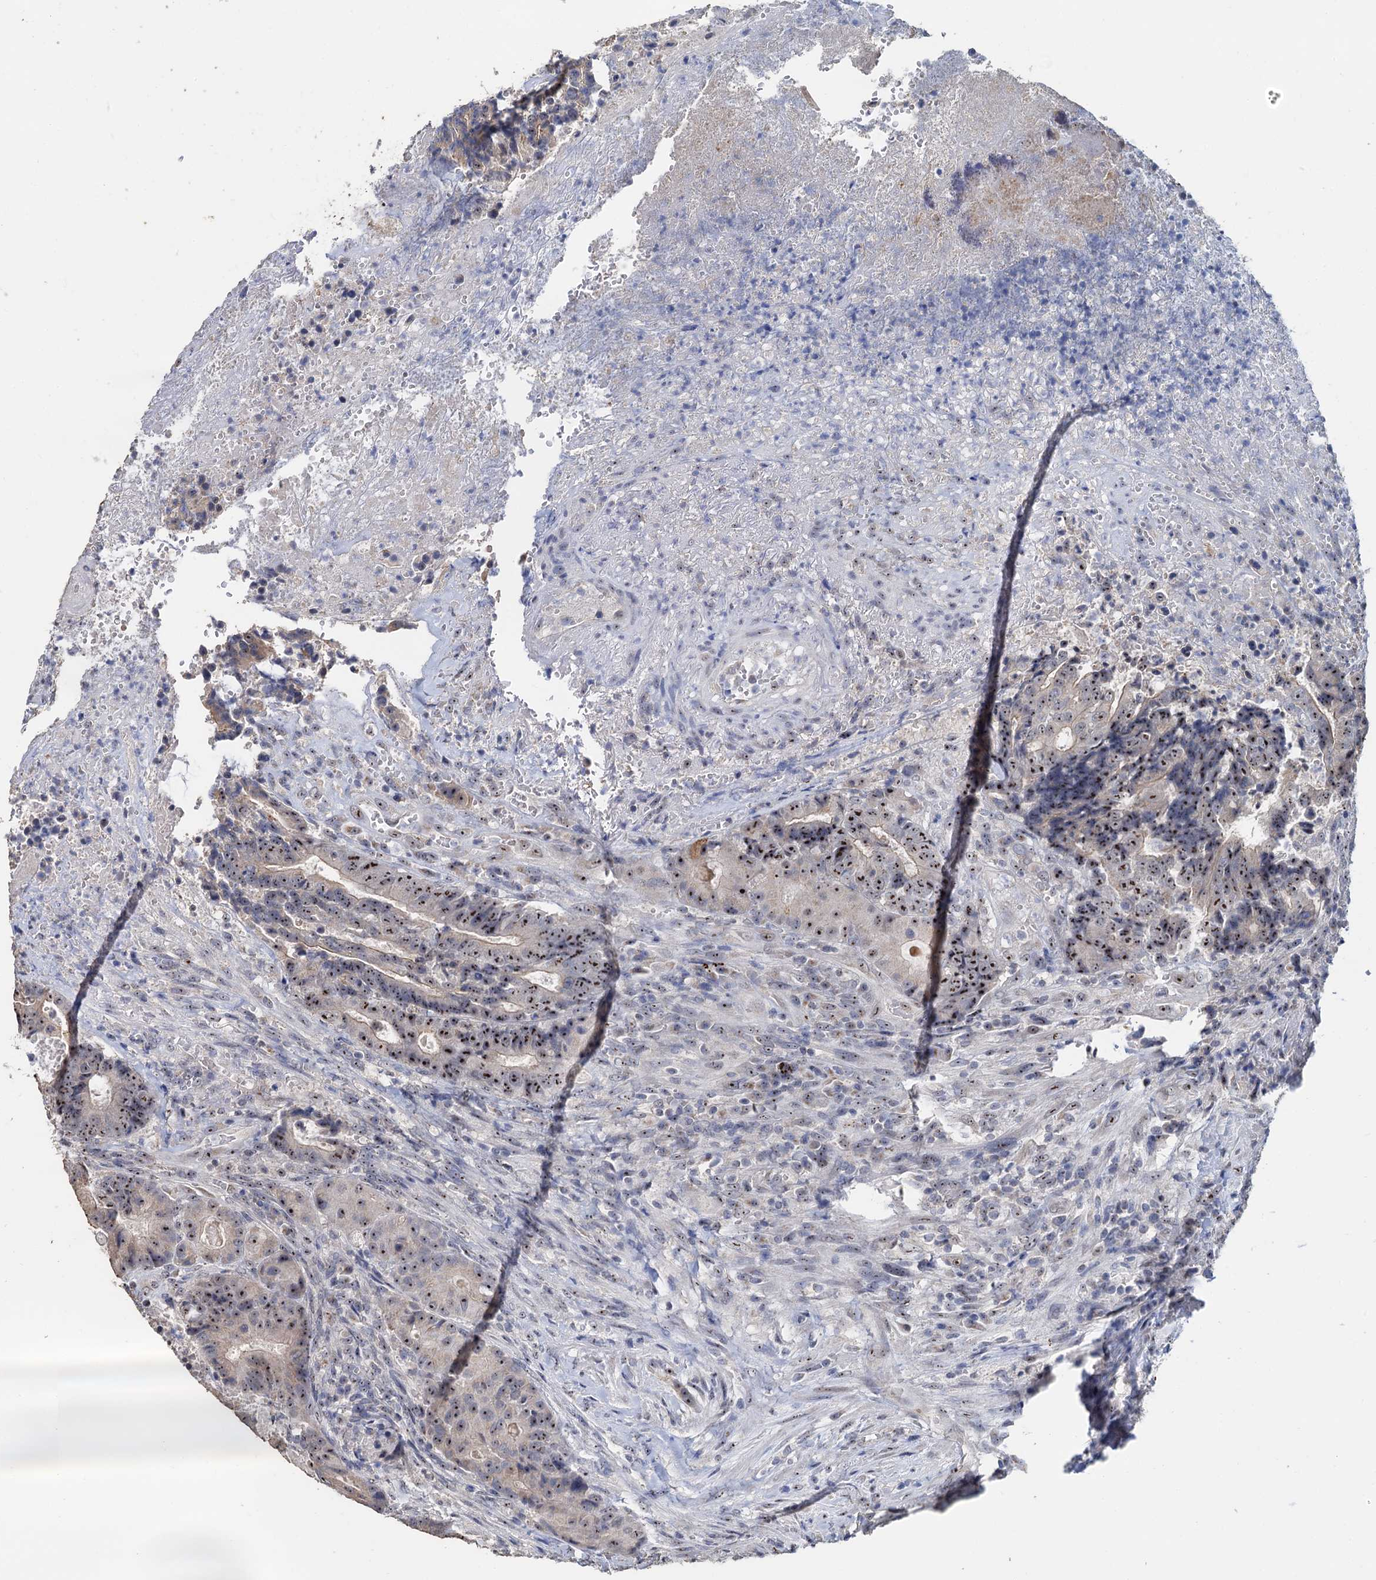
{"staining": {"intensity": "moderate", "quantity": ">75%", "location": "nuclear"}, "tissue": "colorectal cancer", "cell_type": "Tumor cells", "image_type": "cancer", "snomed": [{"axis": "morphology", "description": "Adenocarcinoma, NOS"}, {"axis": "topography", "description": "Rectum"}], "caption": "Colorectal cancer stained with a brown dye displays moderate nuclear positive staining in about >75% of tumor cells.", "gene": "C2CD3", "patient": {"sex": "male", "age": 69}}